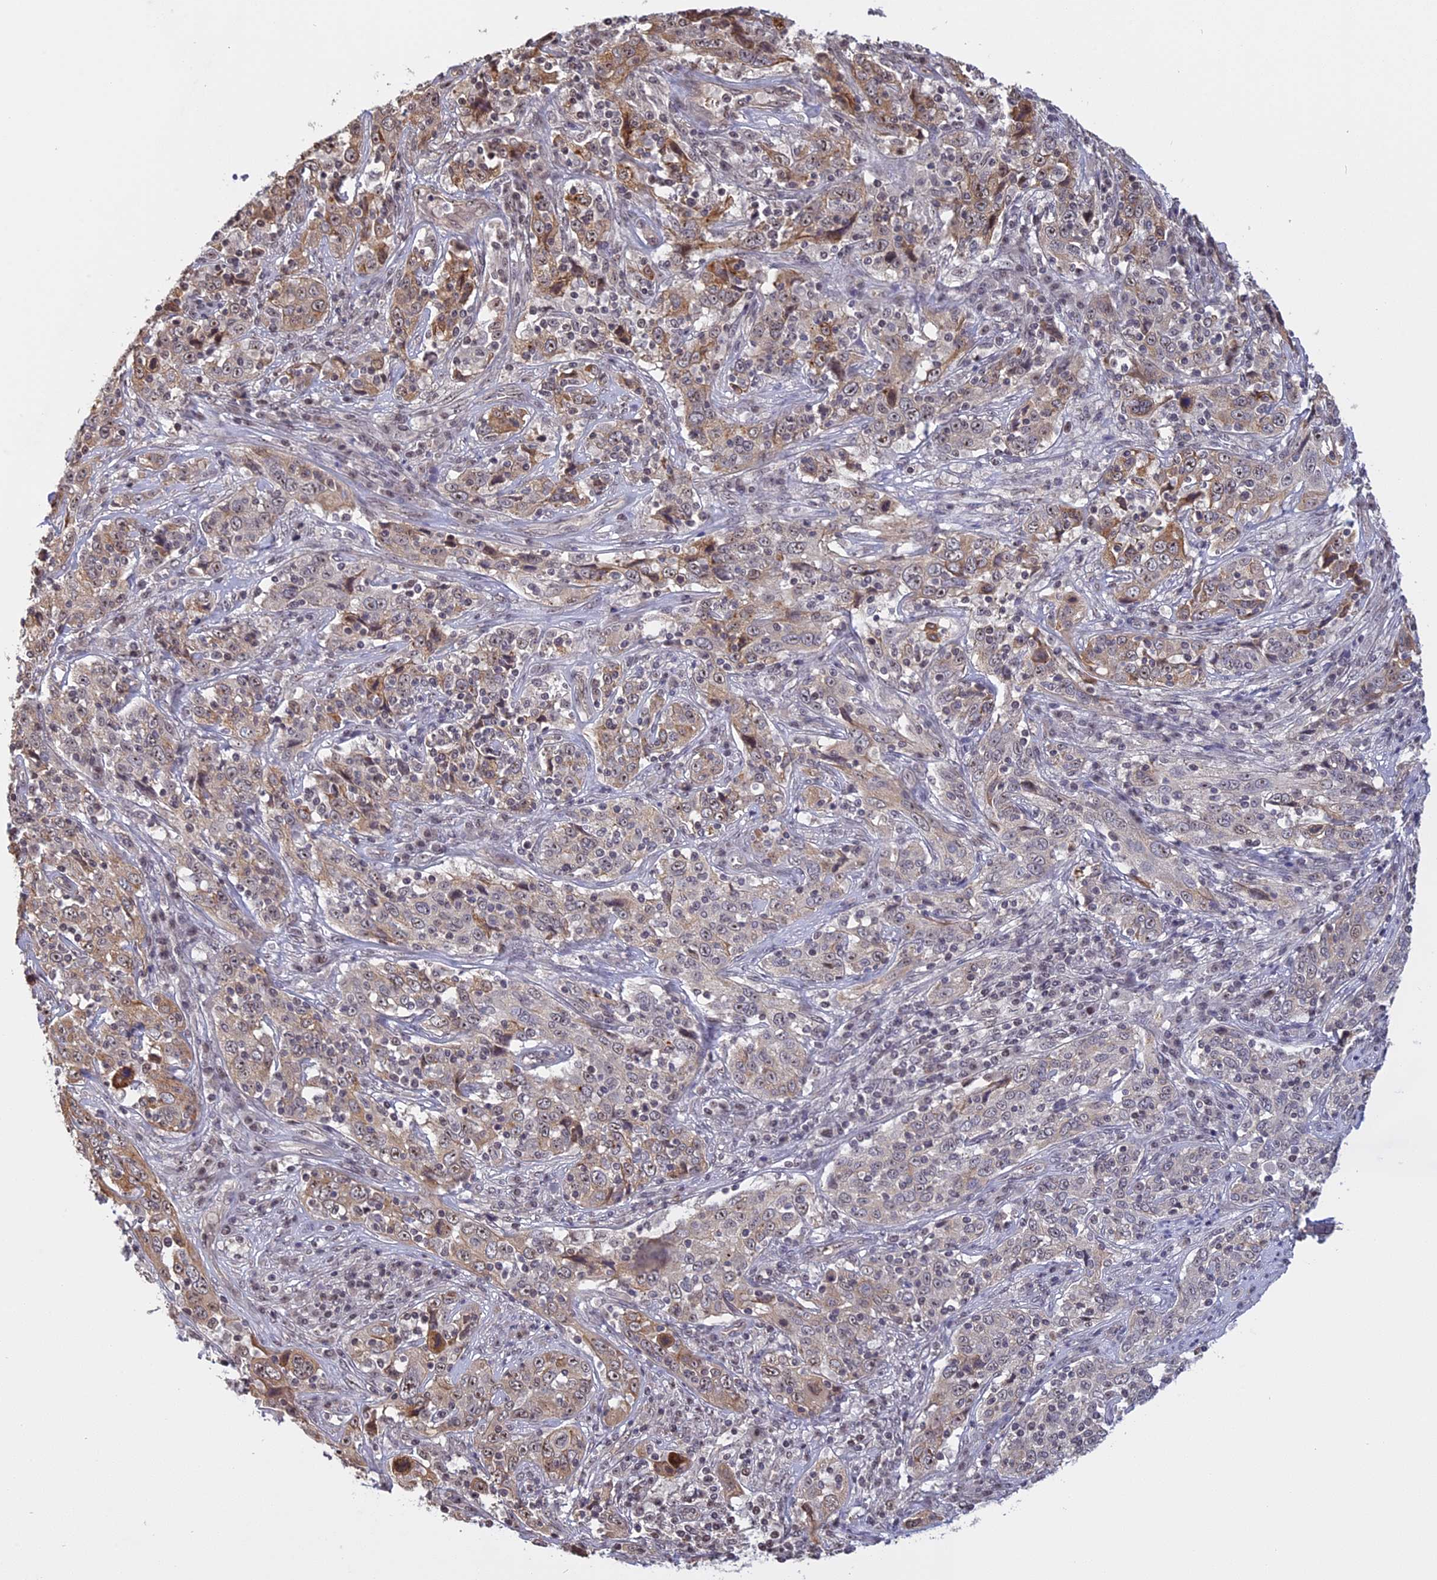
{"staining": {"intensity": "weak", "quantity": "25%-75%", "location": "cytoplasmic/membranous,nuclear"}, "tissue": "cervical cancer", "cell_type": "Tumor cells", "image_type": "cancer", "snomed": [{"axis": "morphology", "description": "Squamous cell carcinoma, NOS"}, {"axis": "topography", "description": "Cervix"}], "caption": "IHC (DAB) staining of cervical cancer exhibits weak cytoplasmic/membranous and nuclear protein positivity in approximately 25%-75% of tumor cells. (brown staining indicates protein expression, while blue staining denotes nuclei).", "gene": "MGA", "patient": {"sex": "female", "age": 46}}